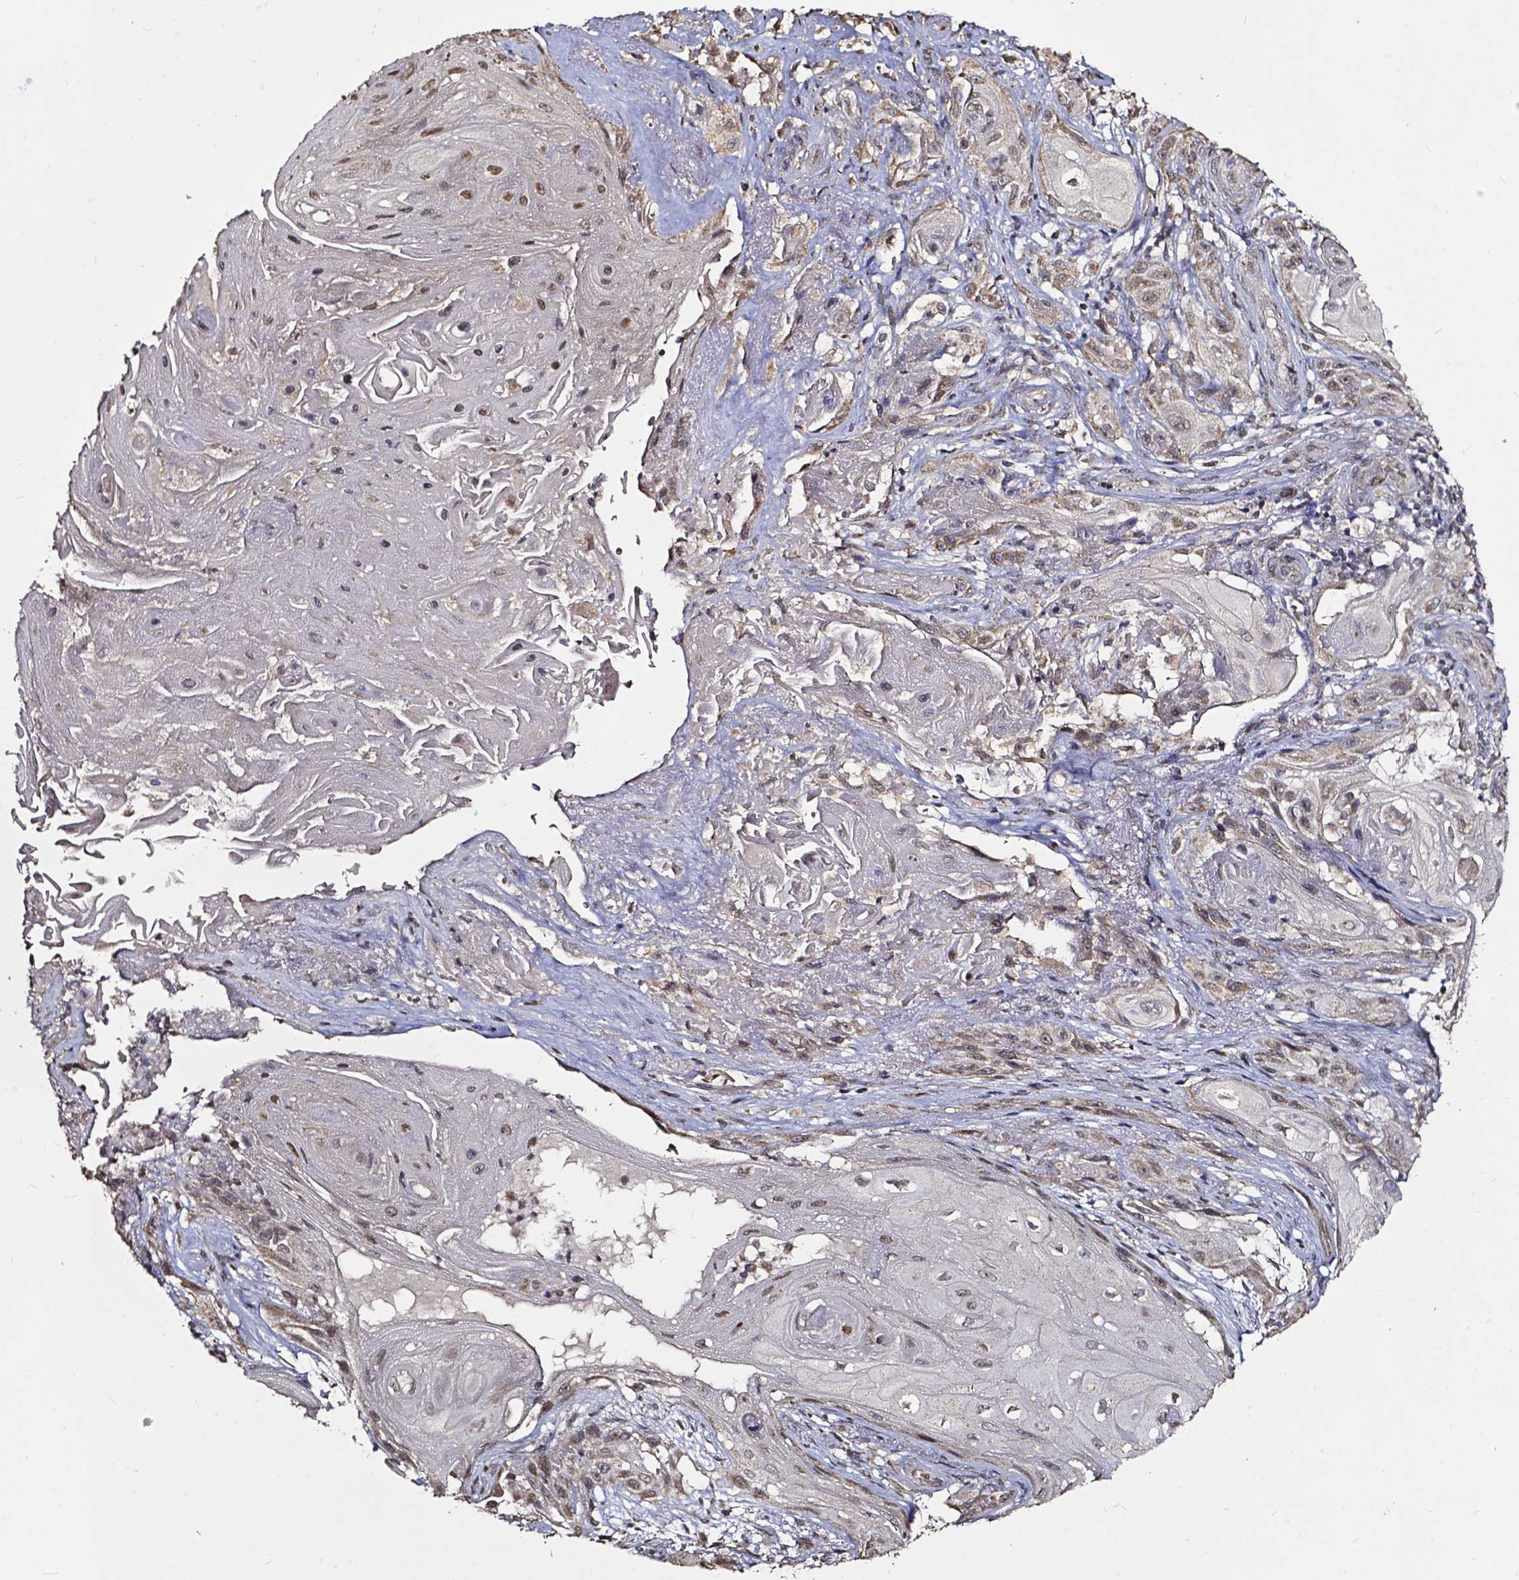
{"staining": {"intensity": "negative", "quantity": "none", "location": "none"}, "tissue": "skin cancer", "cell_type": "Tumor cells", "image_type": "cancer", "snomed": [{"axis": "morphology", "description": "Squamous cell carcinoma, NOS"}, {"axis": "topography", "description": "Skin"}], "caption": "A histopathology image of squamous cell carcinoma (skin) stained for a protein demonstrates no brown staining in tumor cells.", "gene": "GLRA2", "patient": {"sex": "male", "age": 62}}